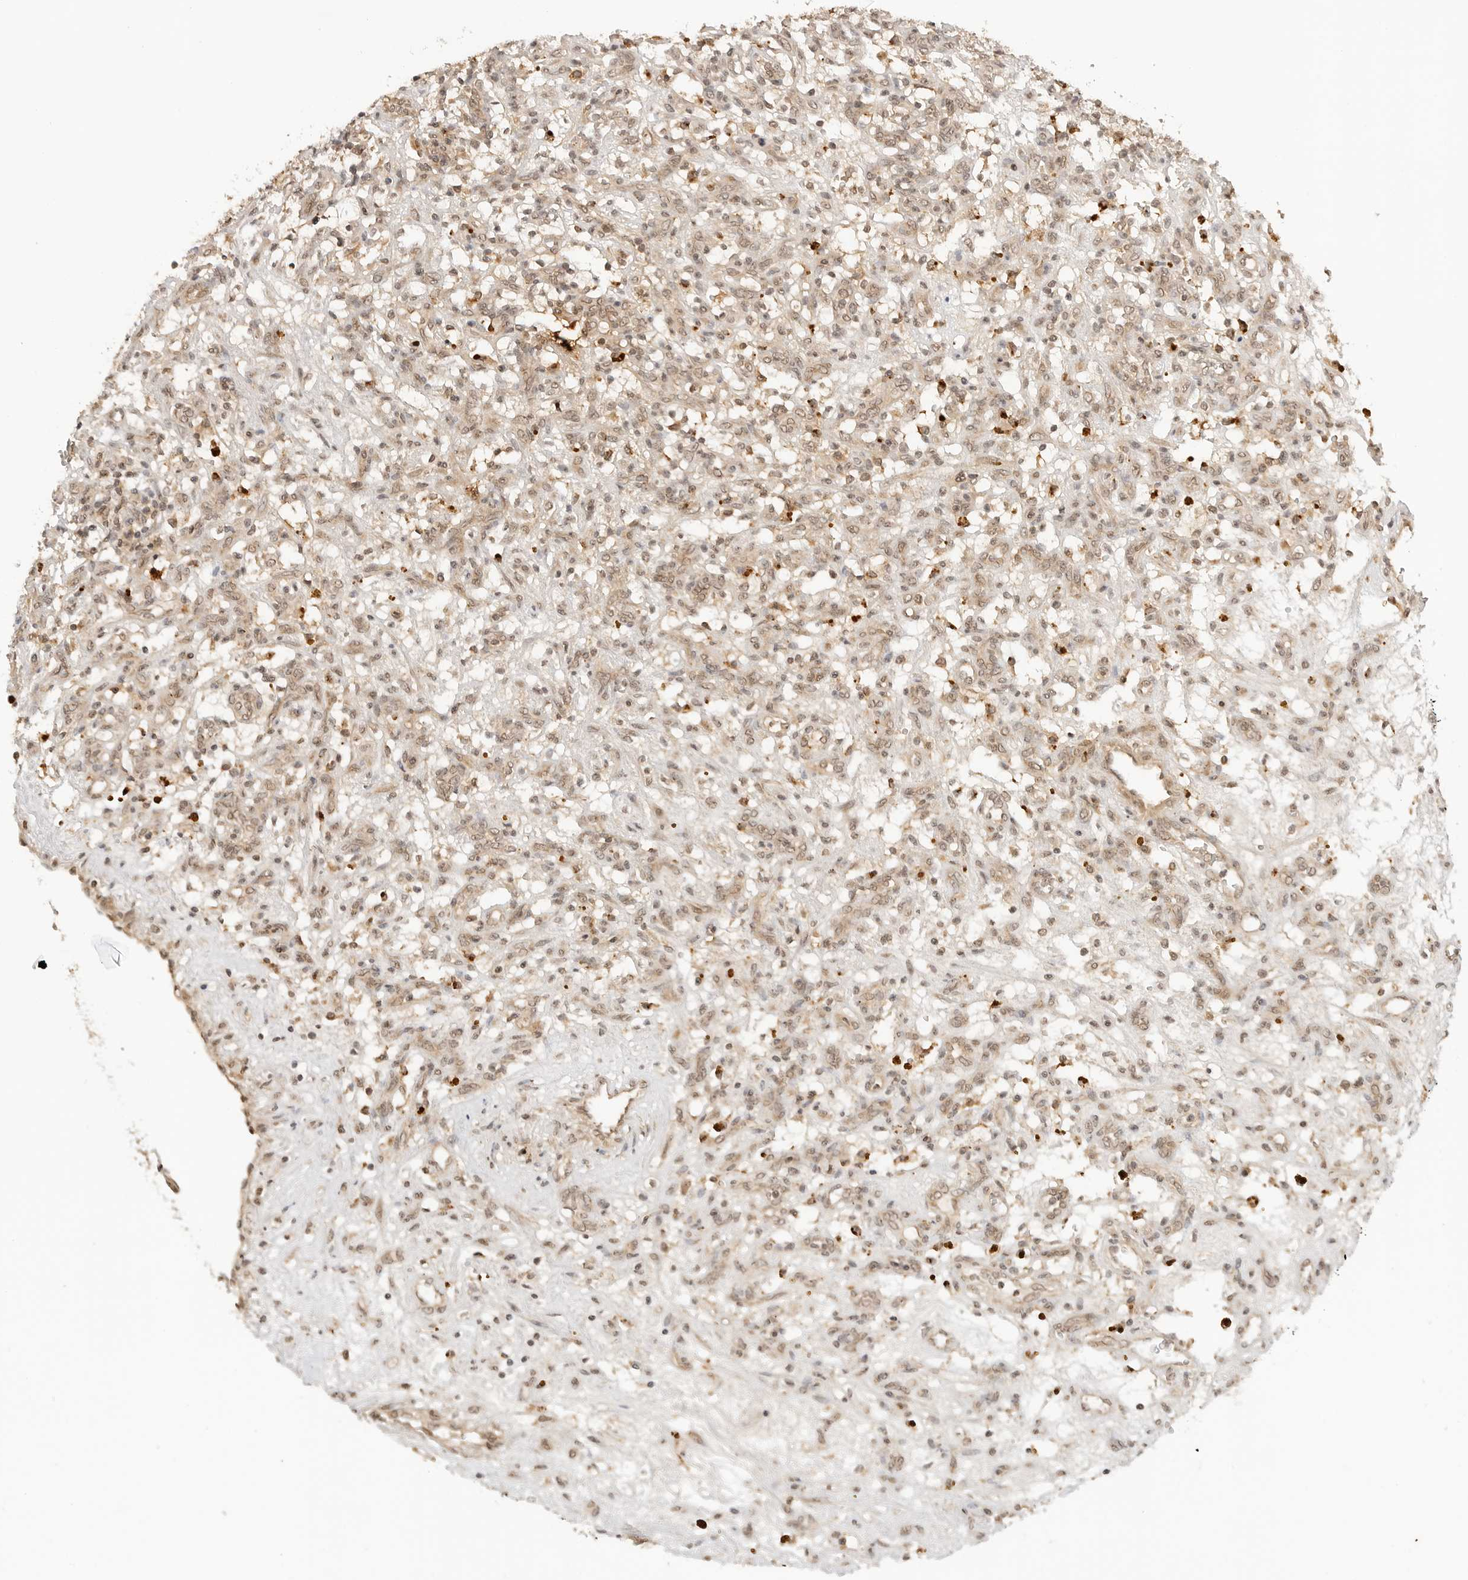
{"staining": {"intensity": "weak", "quantity": ">75%", "location": "cytoplasmic/membranous,nuclear"}, "tissue": "renal cancer", "cell_type": "Tumor cells", "image_type": "cancer", "snomed": [{"axis": "morphology", "description": "Adenocarcinoma, NOS"}, {"axis": "topography", "description": "Kidney"}], "caption": "A brown stain highlights weak cytoplasmic/membranous and nuclear expression of a protein in human renal adenocarcinoma tumor cells.", "gene": "GPR34", "patient": {"sex": "female", "age": 57}}